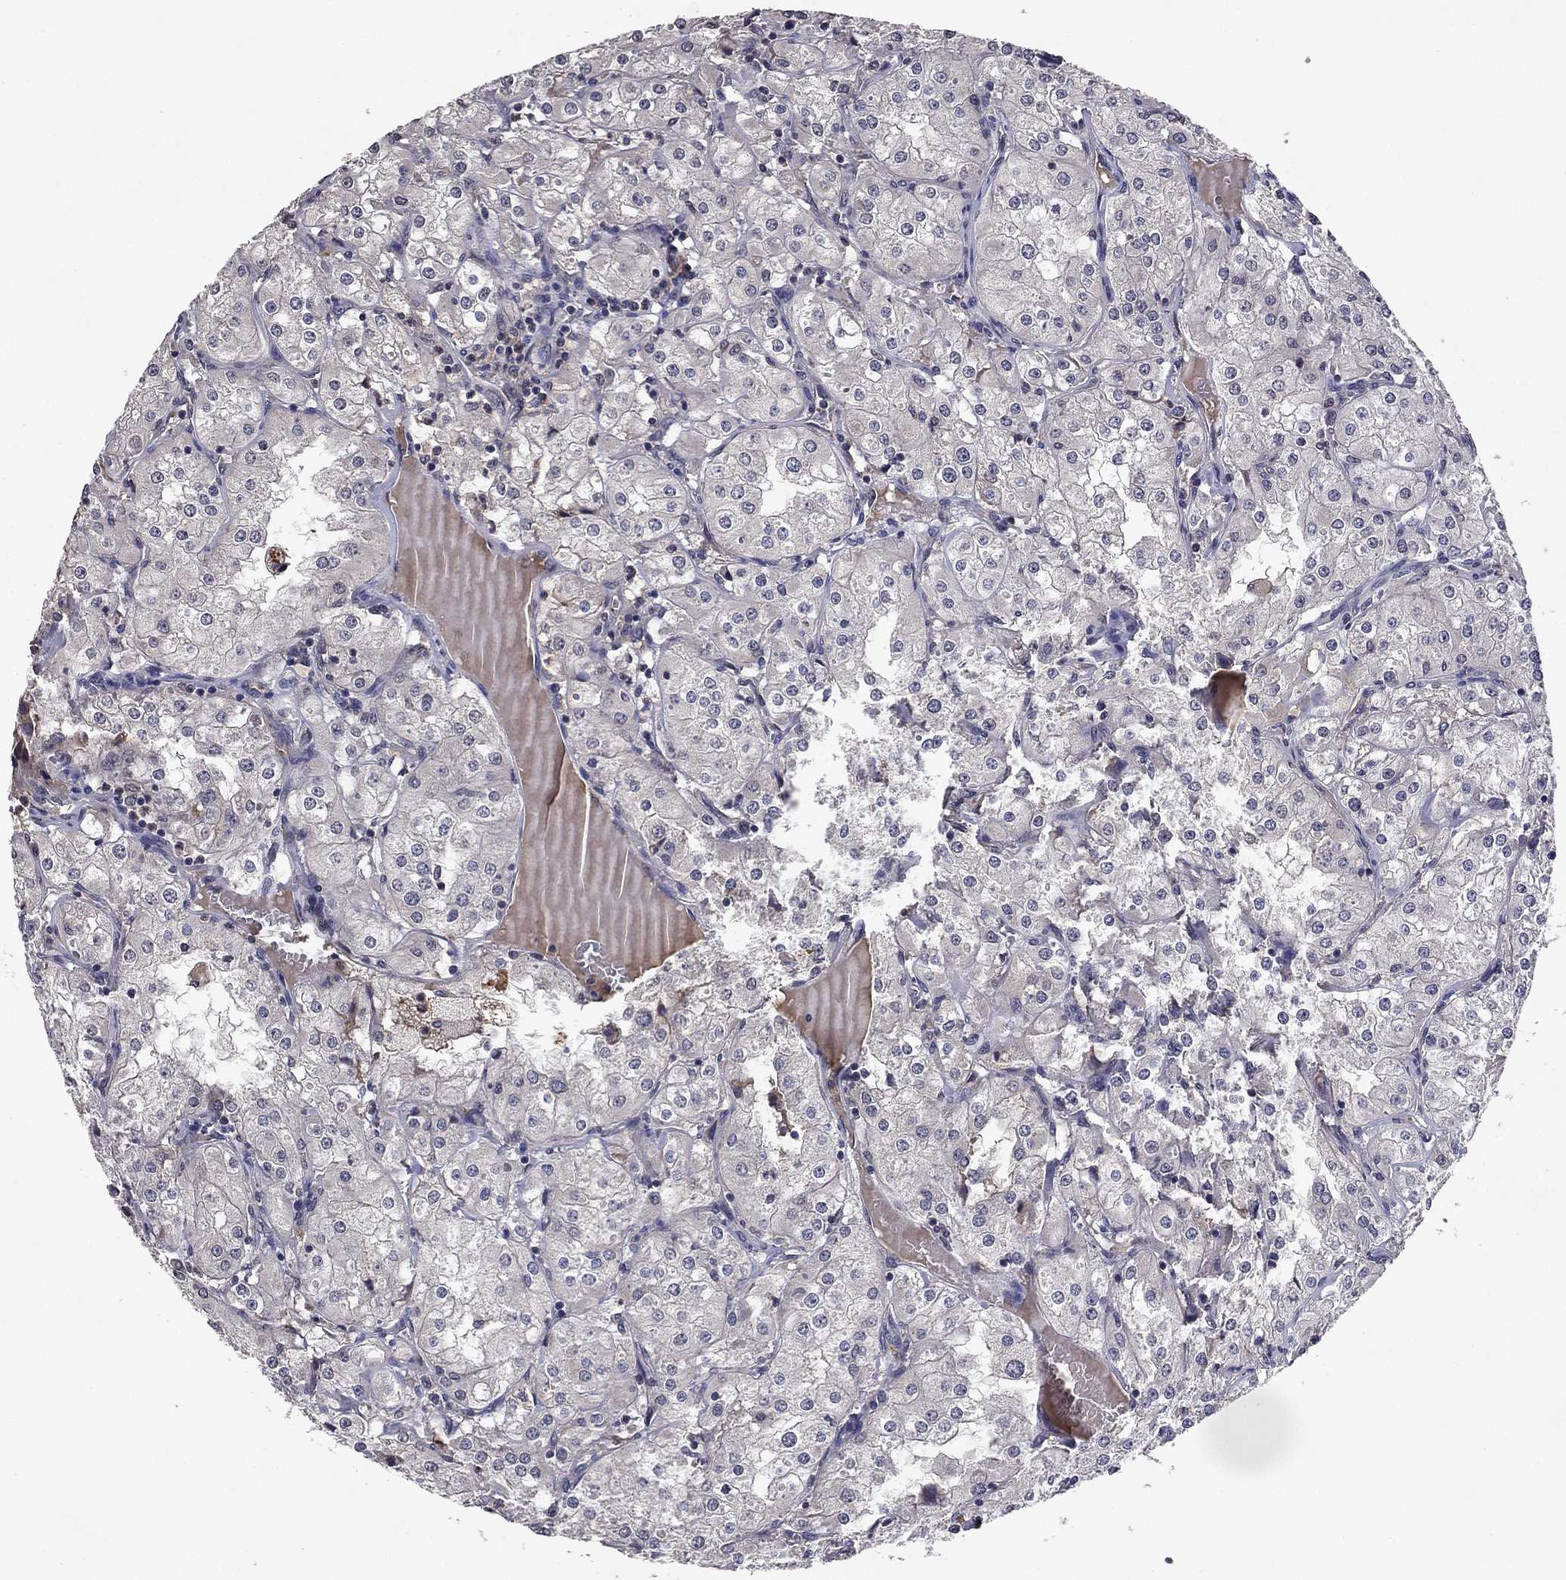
{"staining": {"intensity": "negative", "quantity": "none", "location": "none"}, "tissue": "renal cancer", "cell_type": "Tumor cells", "image_type": "cancer", "snomed": [{"axis": "morphology", "description": "Adenocarcinoma, NOS"}, {"axis": "topography", "description": "Kidney"}], "caption": "A high-resolution micrograph shows IHC staining of renal cancer, which exhibits no significant staining in tumor cells.", "gene": "PROS1", "patient": {"sex": "male", "age": 77}}